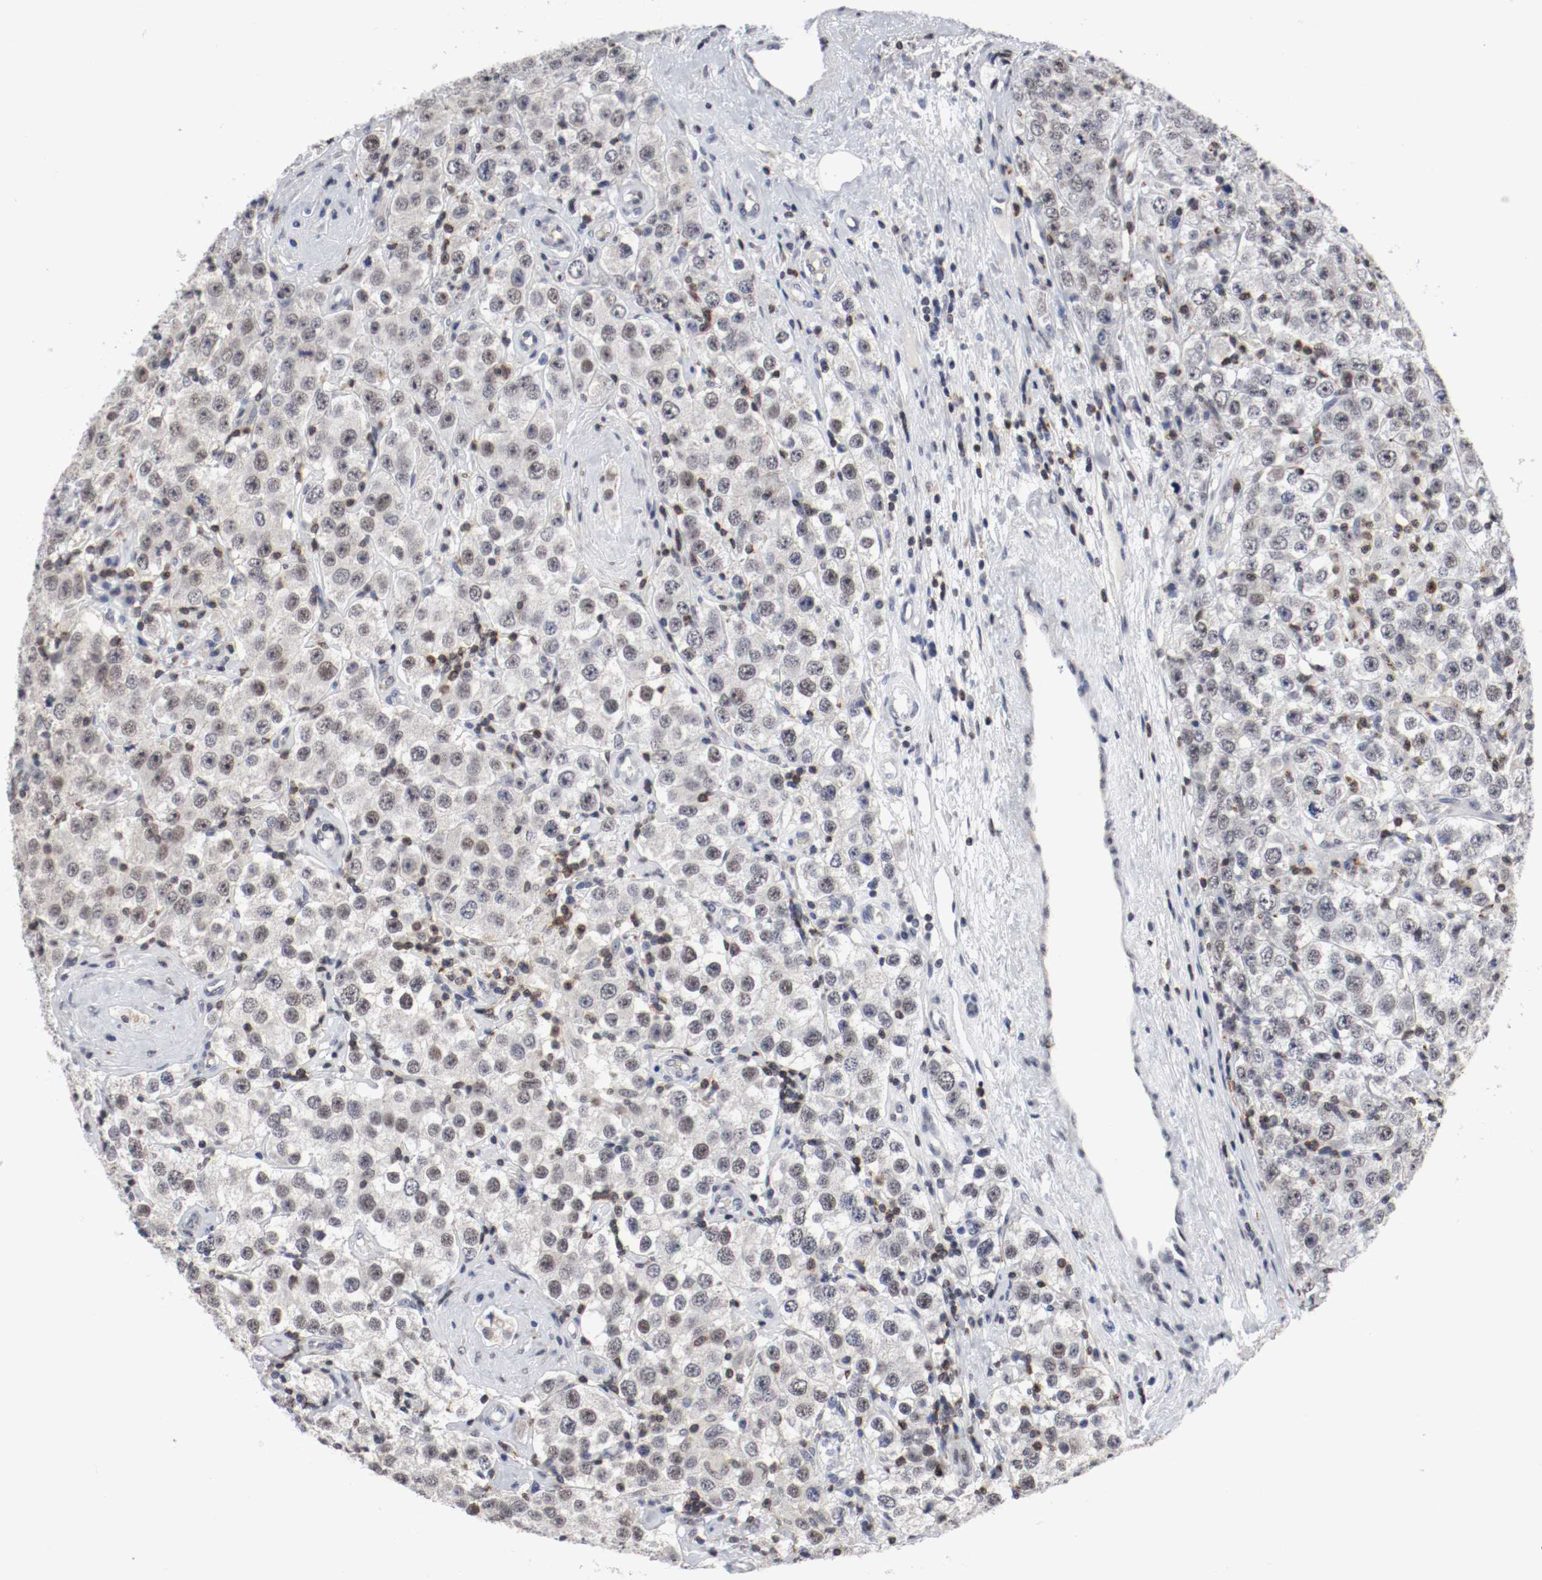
{"staining": {"intensity": "negative", "quantity": "none", "location": "none"}, "tissue": "testis cancer", "cell_type": "Tumor cells", "image_type": "cancer", "snomed": [{"axis": "morphology", "description": "Seminoma, NOS"}, {"axis": "topography", "description": "Testis"}], "caption": "An immunohistochemistry histopathology image of testis cancer (seminoma) is shown. There is no staining in tumor cells of testis cancer (seminoma).", "gene": "JUND", "patient": {"sex": "male", "age": 52}}